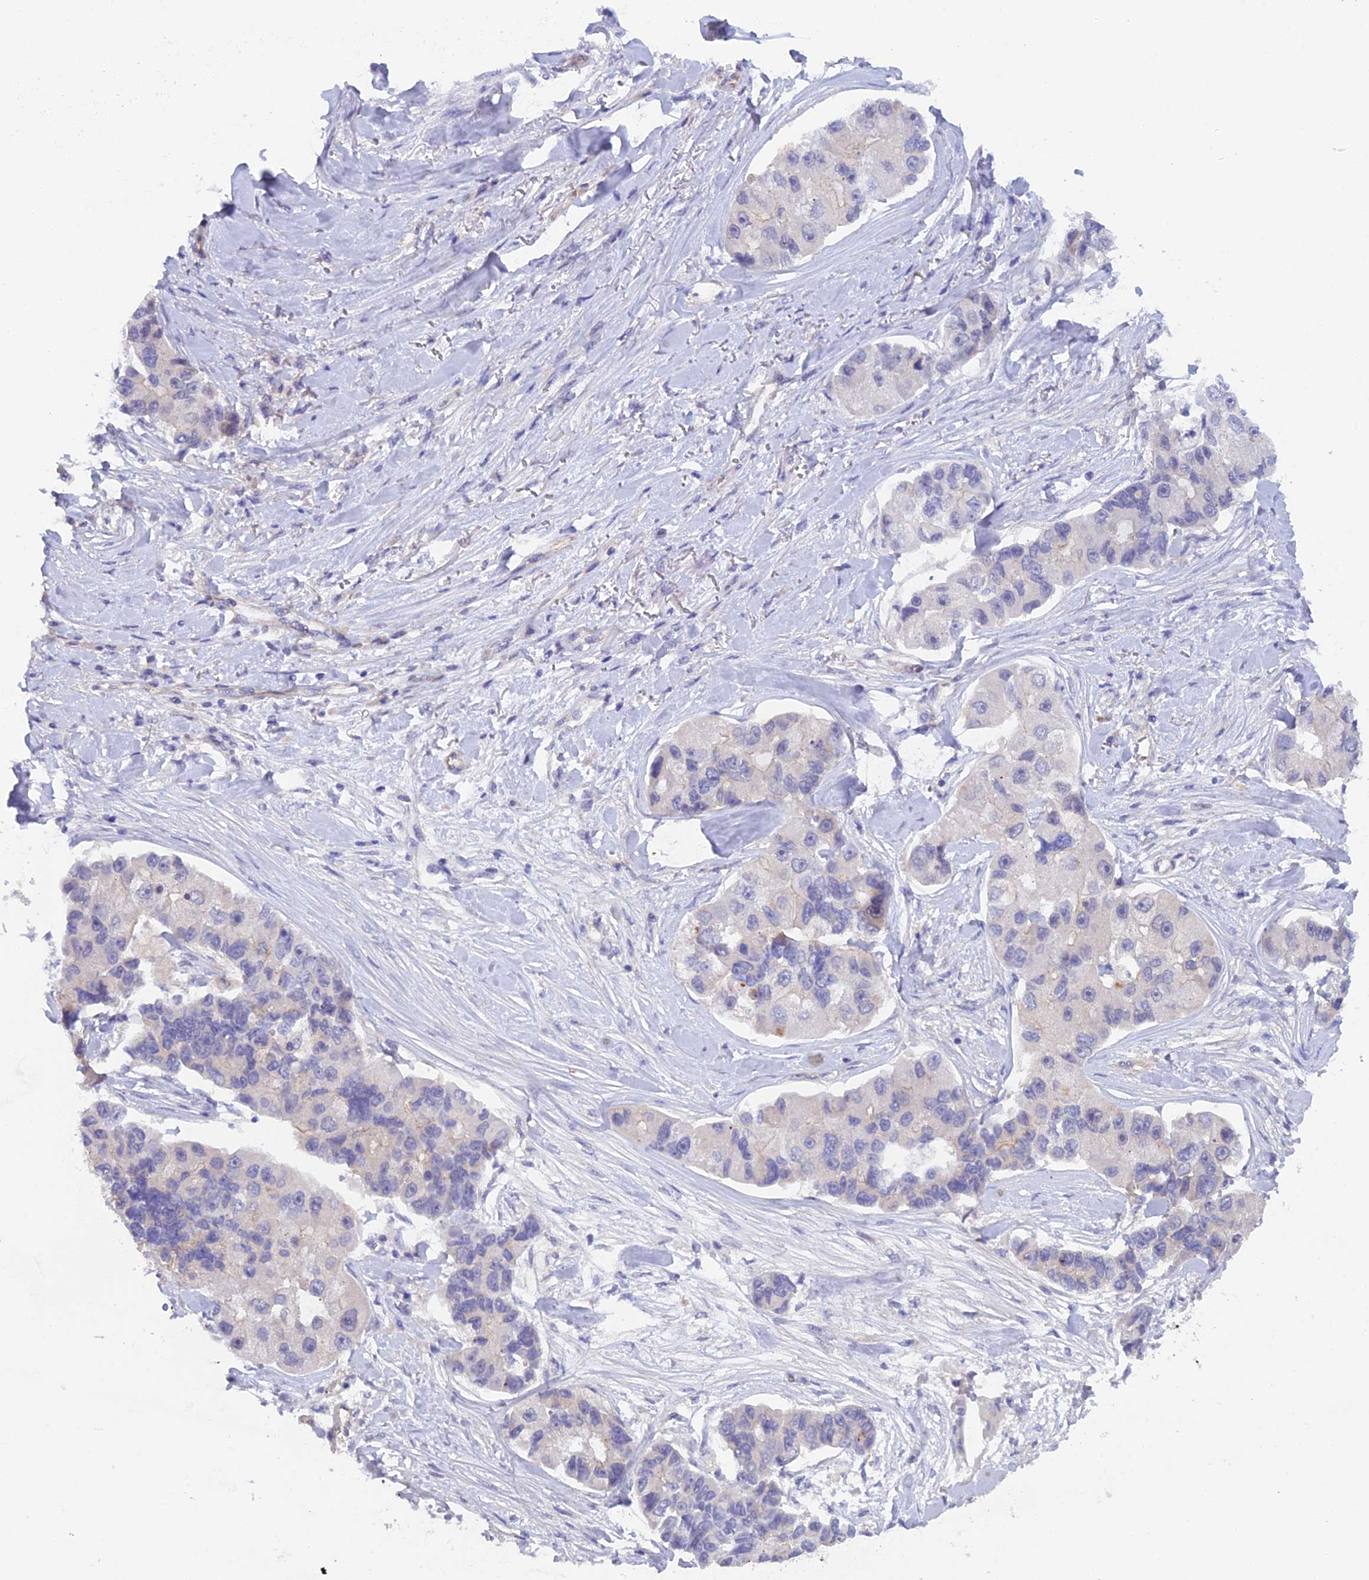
{"staining": {"intensity": "negative", "quantity": "none", "location": "none"}, "tissue": "lung cancer", "cell_type": "Tumor cells", "image_type": "cancer", "snomed": [{"axis": "morphology", "description": "Adenocarcinoma, NOS"}, {"axis": "topography", "description": "Lung"}], "caption": "Immunohistochemistry (IHC) histopathology image of lung adenocarcinoma stained for a protein (brown), which reveals no positivity in tumor cells. (DAB (3,3'-diaminobenzidine) immunohistochemistry (IHC) with hematoxylin counter stain).", "gene": "FZR1", "patient": {"sex": "female", "age": 54}}